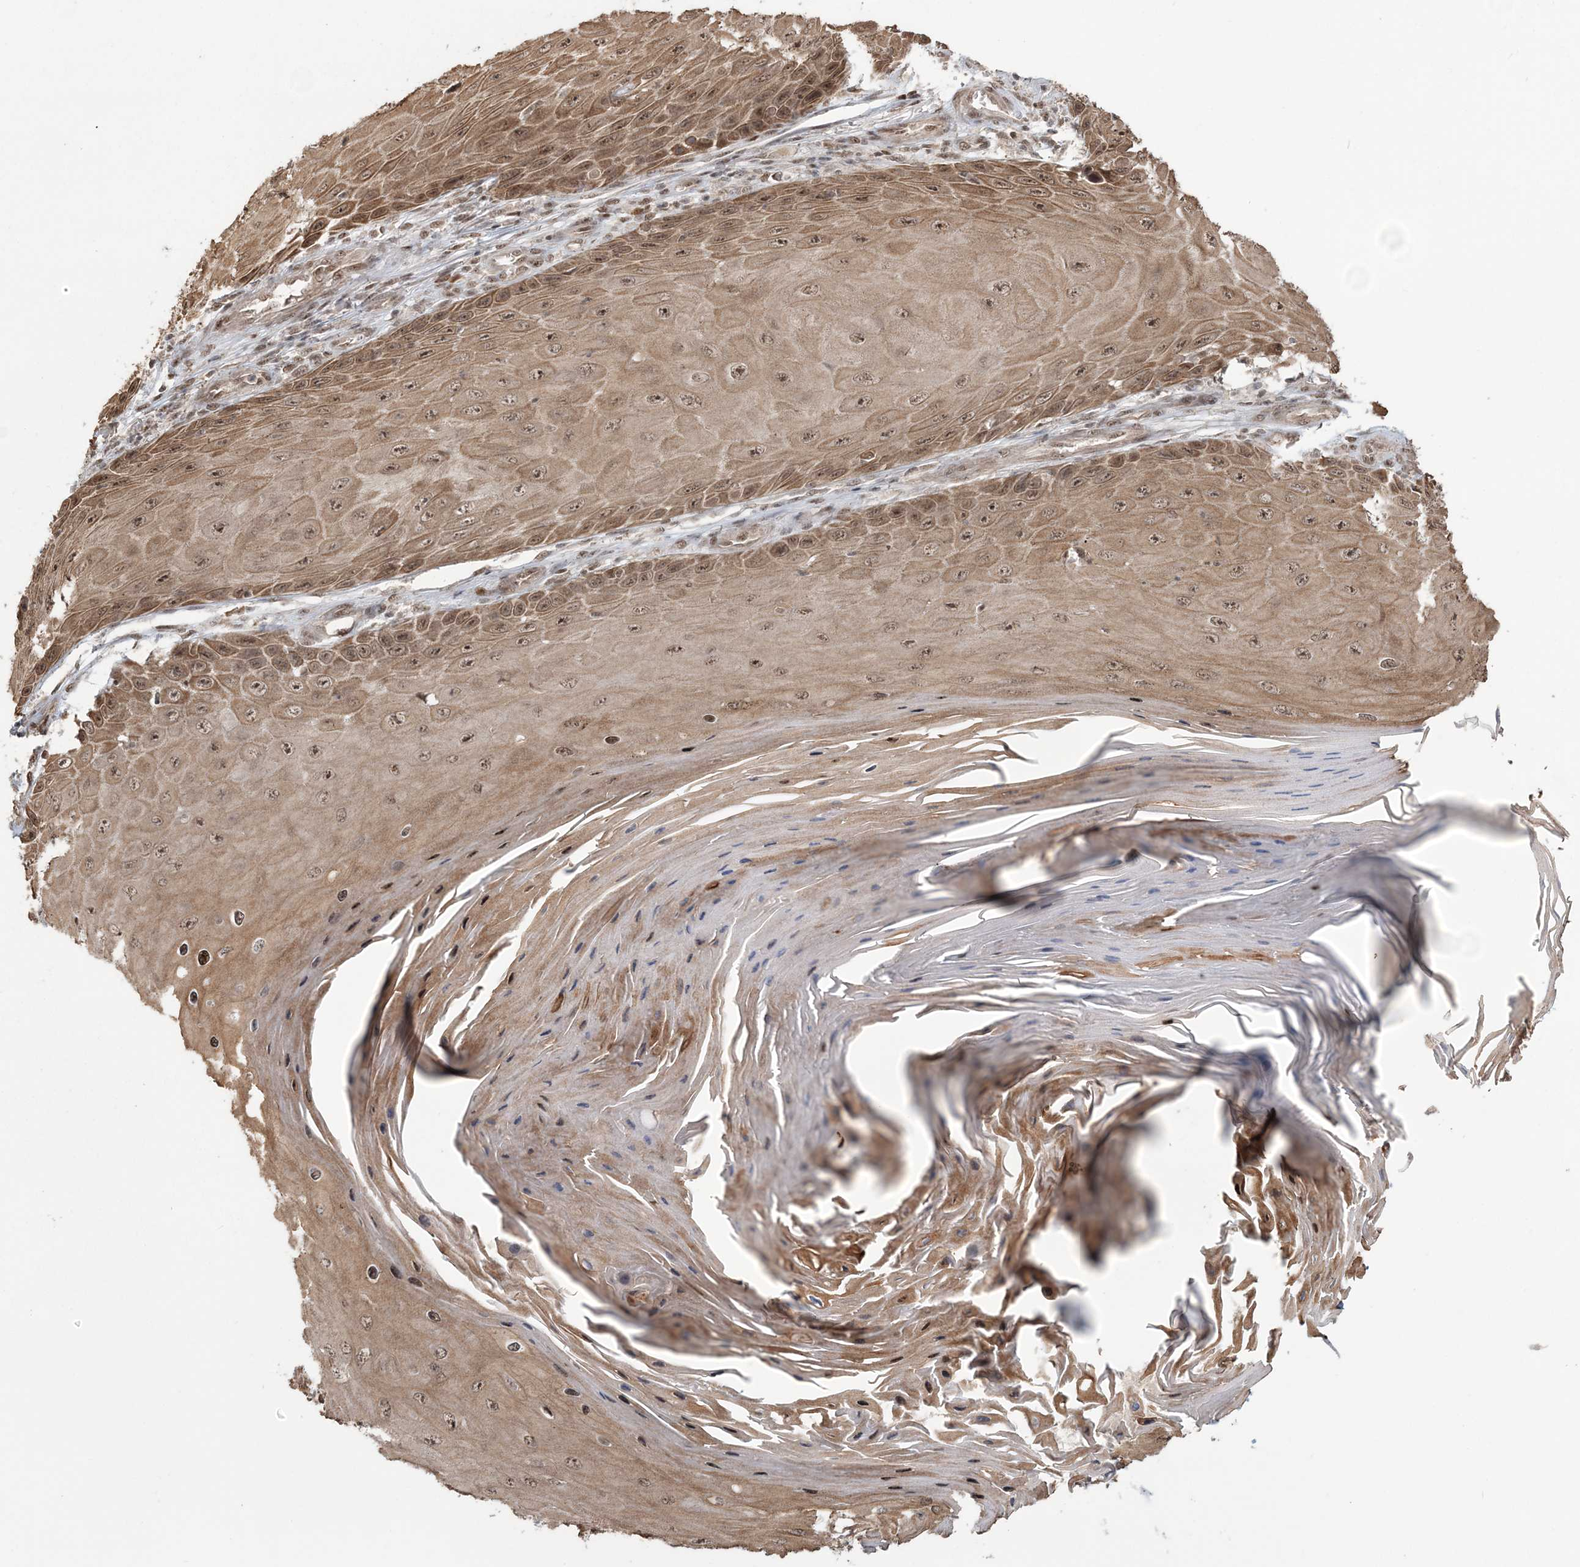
{"staining": {"intensity": "moderate", "quantity": ">75%", "location": "cytoplasmic/membranous,nuclear"}, "tissue": "skin cancer", "cell_type": "Tumor cells", "image_type": "cancer", "snomed": [{"axis": "morphology", "description": "Squamous cell carcinoma, NOS"}, {"axis": "topography", "description": "Skin"}], "caption": "Protein analysis of skin cancer (squamous cell carcinoma) tissue reveals moderate cytoplasmic/membranous and nuclear staining in about >75% of tumor cells.", "gene": "EPB41L4A", "patient": {"sex": "female", "age": 73}}